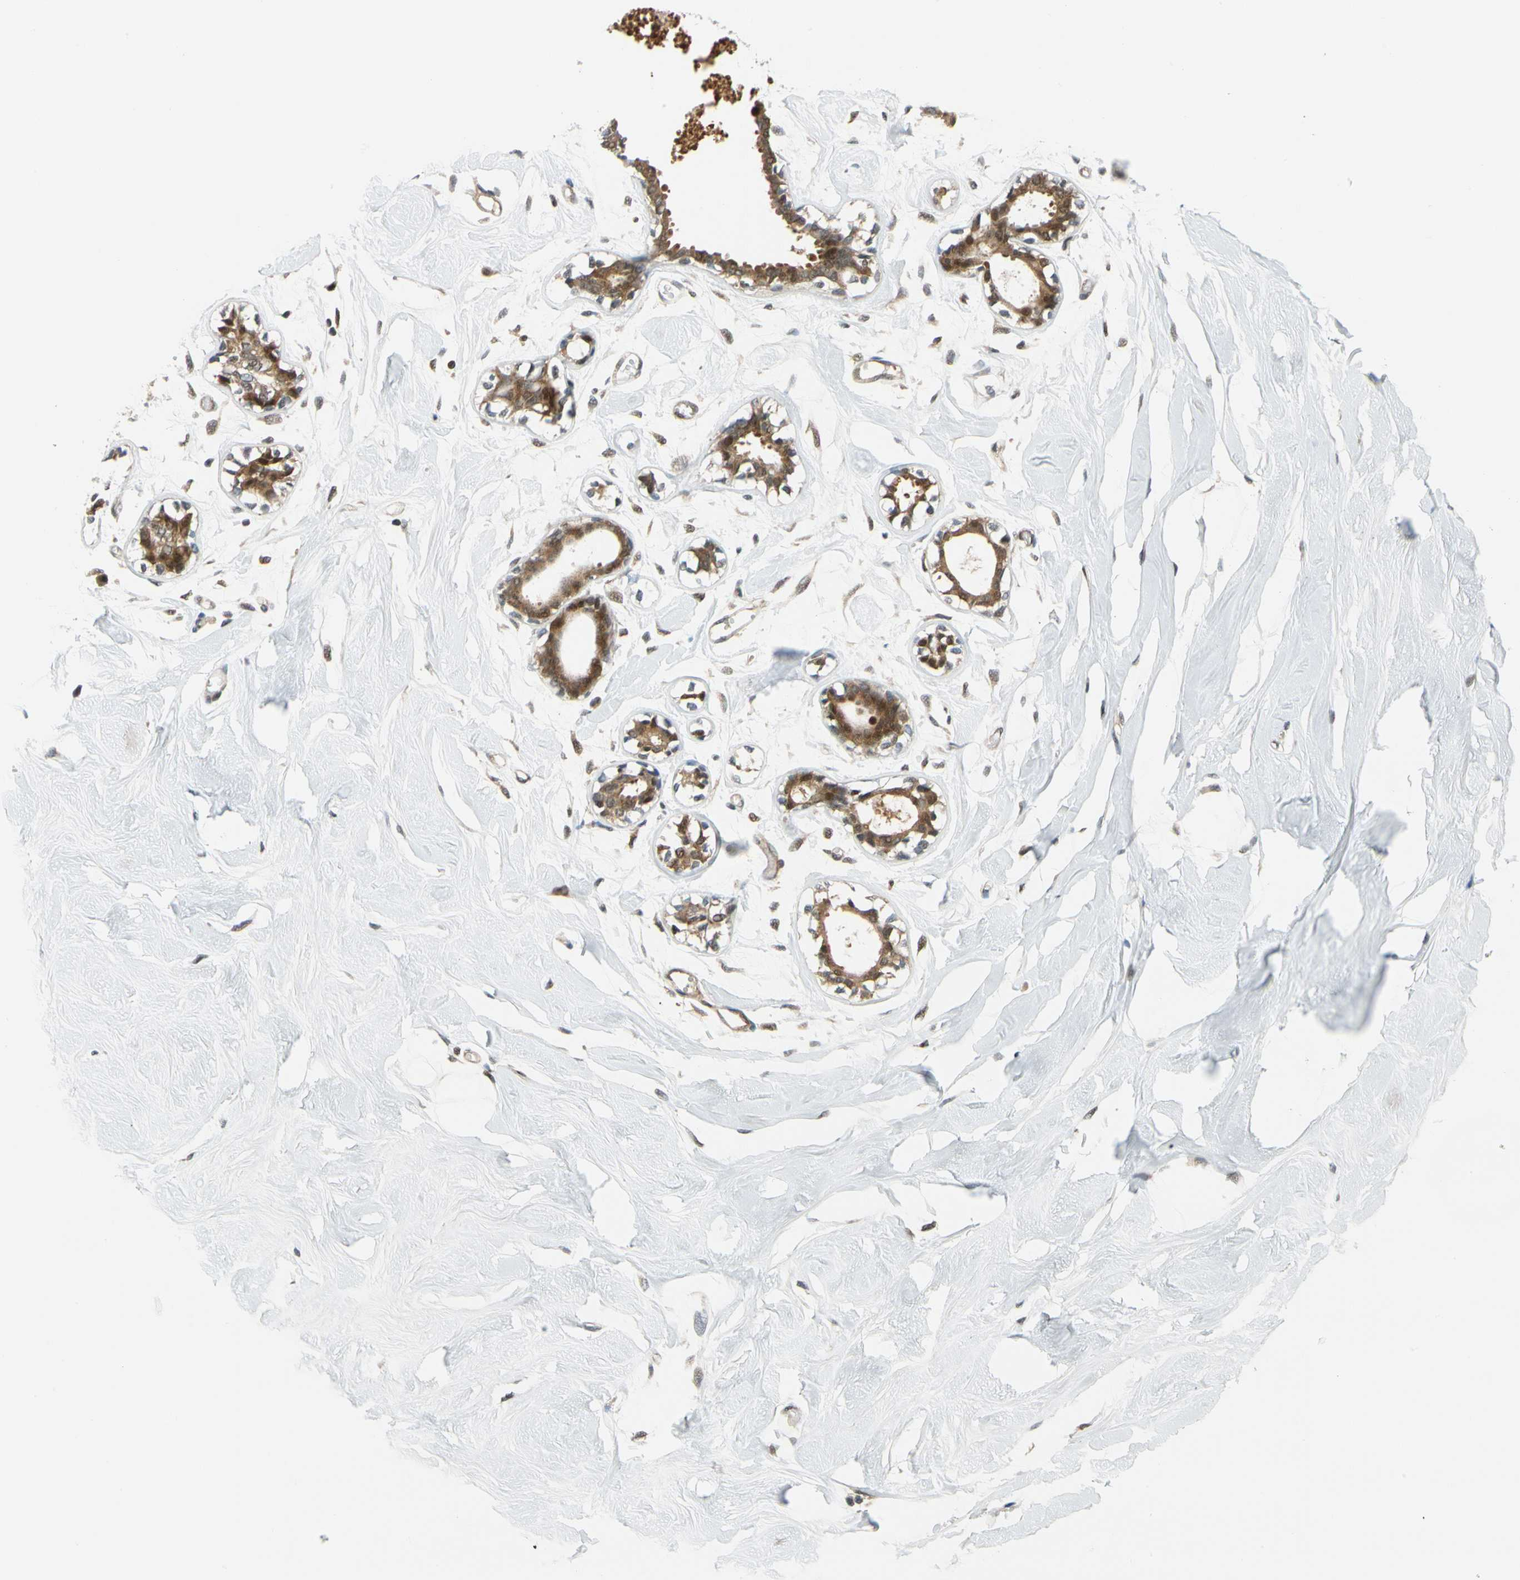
{"staining": {"intensity": "negative", "quantity": "none", "location": "none"}, "tissue": "breast", "cell_type": "Adipocytes", "image_type": "normal", "snomed": [{"axis": "morphology", "description": "Normal tissue, NOS"}, {"axis": "topography", "description": "Breast"}, {"axis": "topography", "description": "Soft tissue"}], "caption": "Human breast stained for a protein using IHC reveals no expression in adipocytes.", "gene": "MAPK9", "patient": {"sex": "female", "age": 25}}